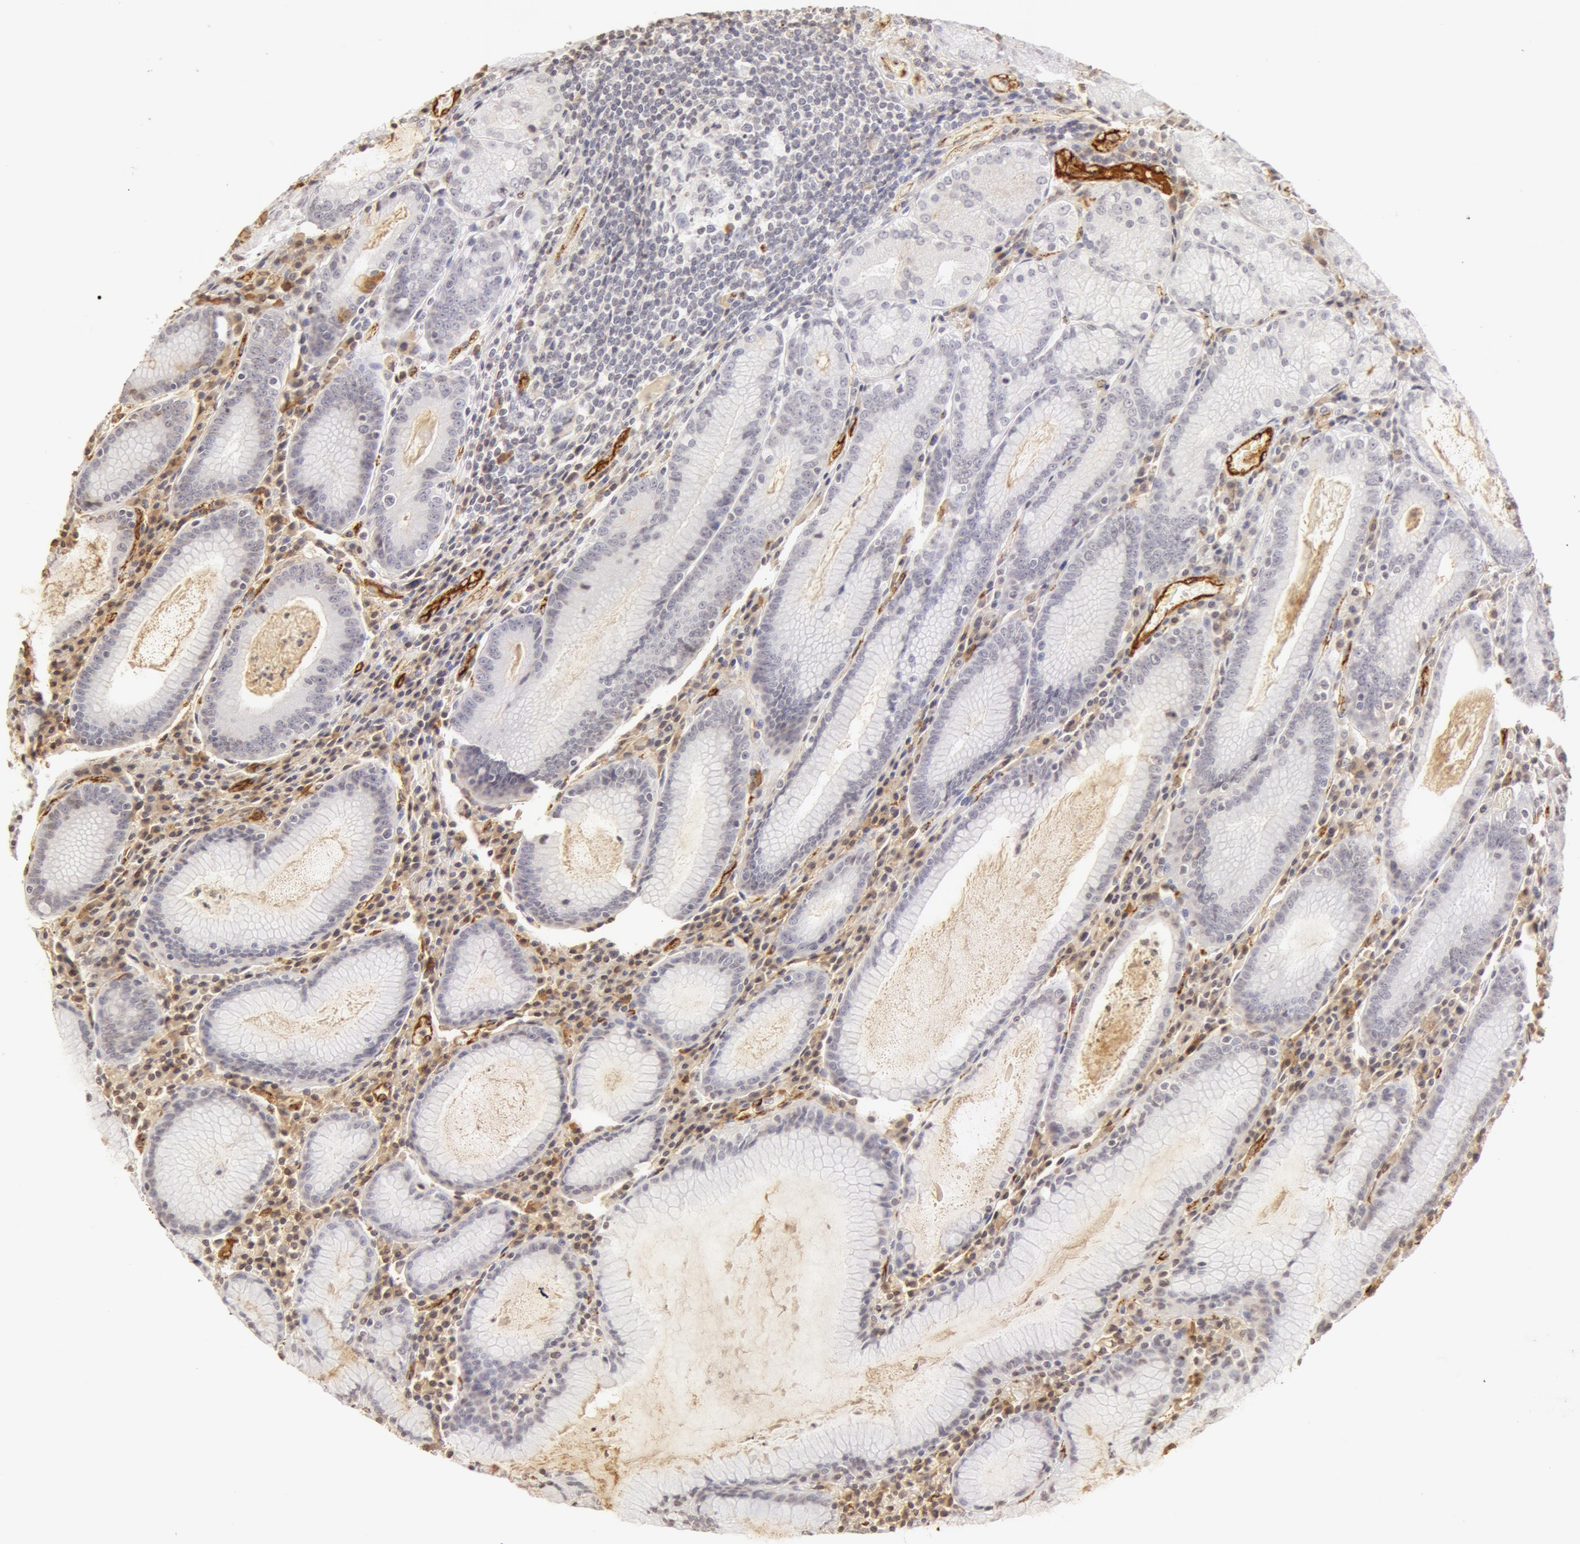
{"staining": {"intensity": "negative", "quantity": "none", "location": "none"}, "tissue": "stomach", "cell_type": "Glandular cells", "image_type": "normal", "snomed": [{"axis": "morphology", "description": "Normal tissue, NOS"}, {"axis": "topography", "description": "Stomach, lower"}], "caption": "Immunohistochemistry micrograph of unremarkable stomach stained for a protein (brown), which reveals no positivity in glandular cells.", "gene": "VWF", "patient": {"sex": "female", "age": 43}}